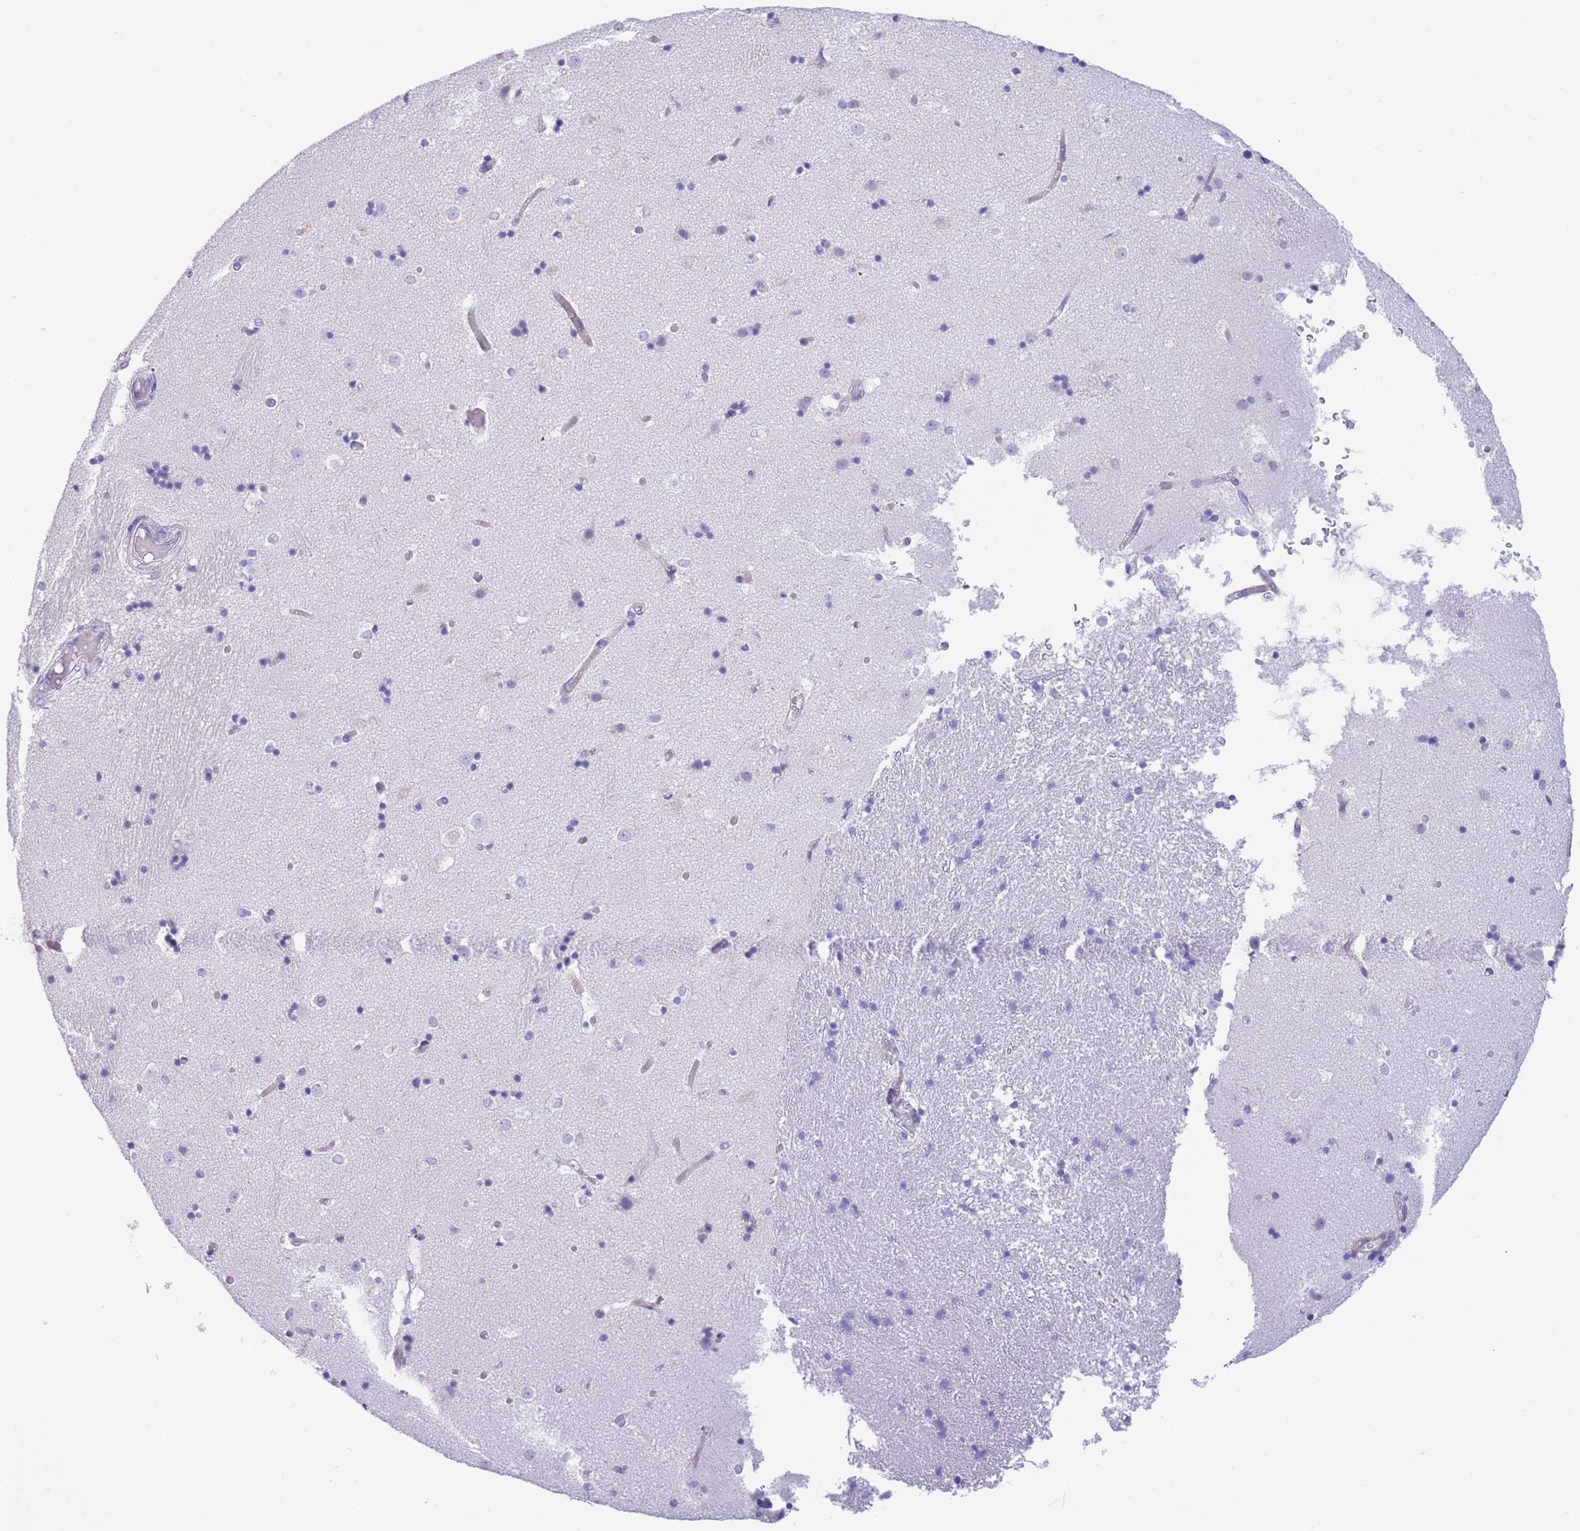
{"staining": {"intensity": "negative", "quantity": "none", "location": "none"}, "tissue": "caudate", "cell_type": "Glial cells", "image_type": "normal", "snomed": [{"axis": "morphology", "description": "Normal tissue, NOS"}, {"axis": "topography", "description": "Lateral ventricle wall"}], "caption": "A high-resolution histopathology image shows IHC staining of benign caudate, which exhibits no significant positivity in glial cells.", "gene": "PLBD1", "patient": {"sex": "female", "age": 52}}